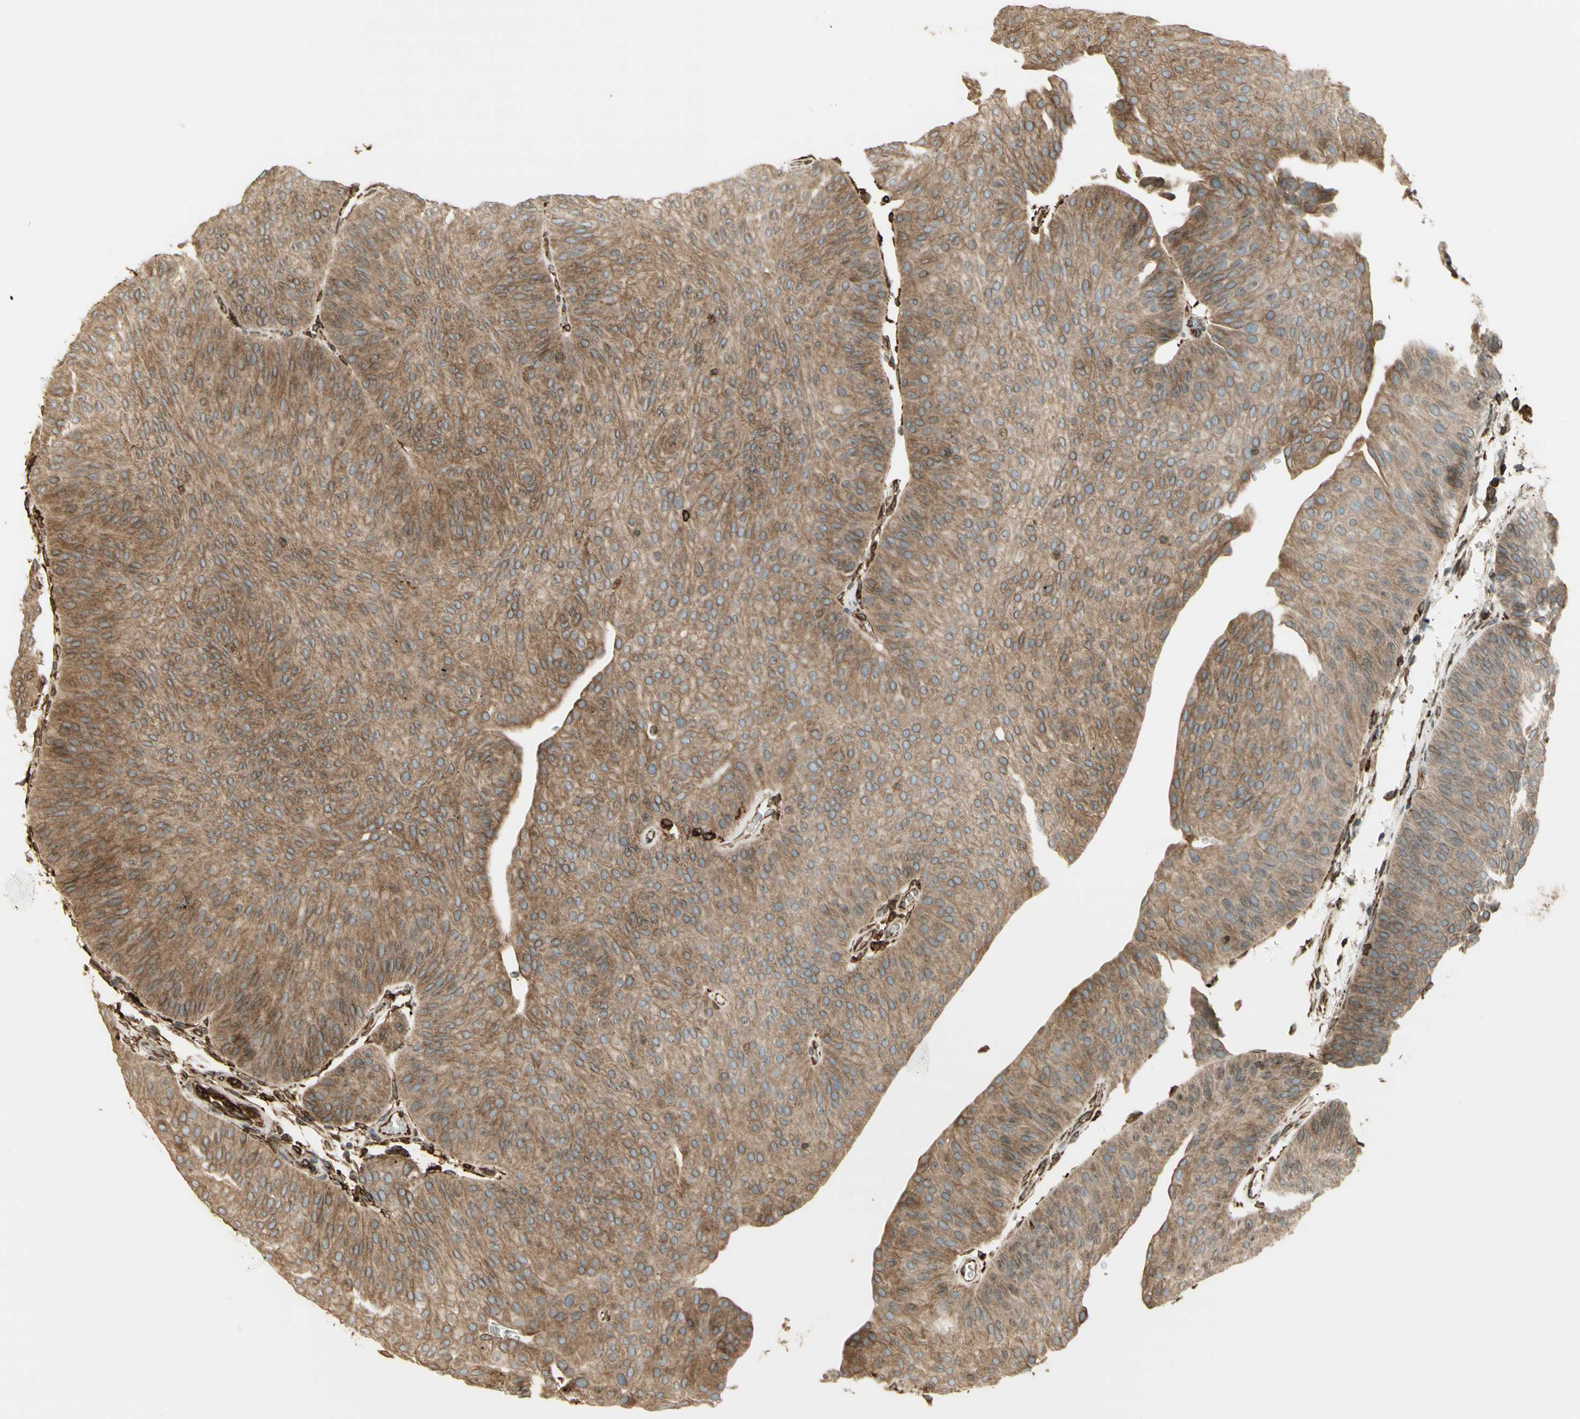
{"staining": {"intensity": "moderate", "quantity": ">75%", "location": "cytoplasmic/membranous"}, "tissue": "urothelial cancer", "cell_type": "Tumor cells", "image_type": "cancer", "snomed": [{"axis": "morphology", "description": "Urothelial carcinoma, Low grade"}, {"axis": "topography", "description": "Urinary bladder"}], "caption": "There is medium levels of moderate cytoplasmic/membranous positivity in tumor cells of urothelial carcinoma (low-grade), as demonstrated by immunohistochemical staining (brown color).", "gene": "CANX", "patient": {"sex": "female", "age": 60}}